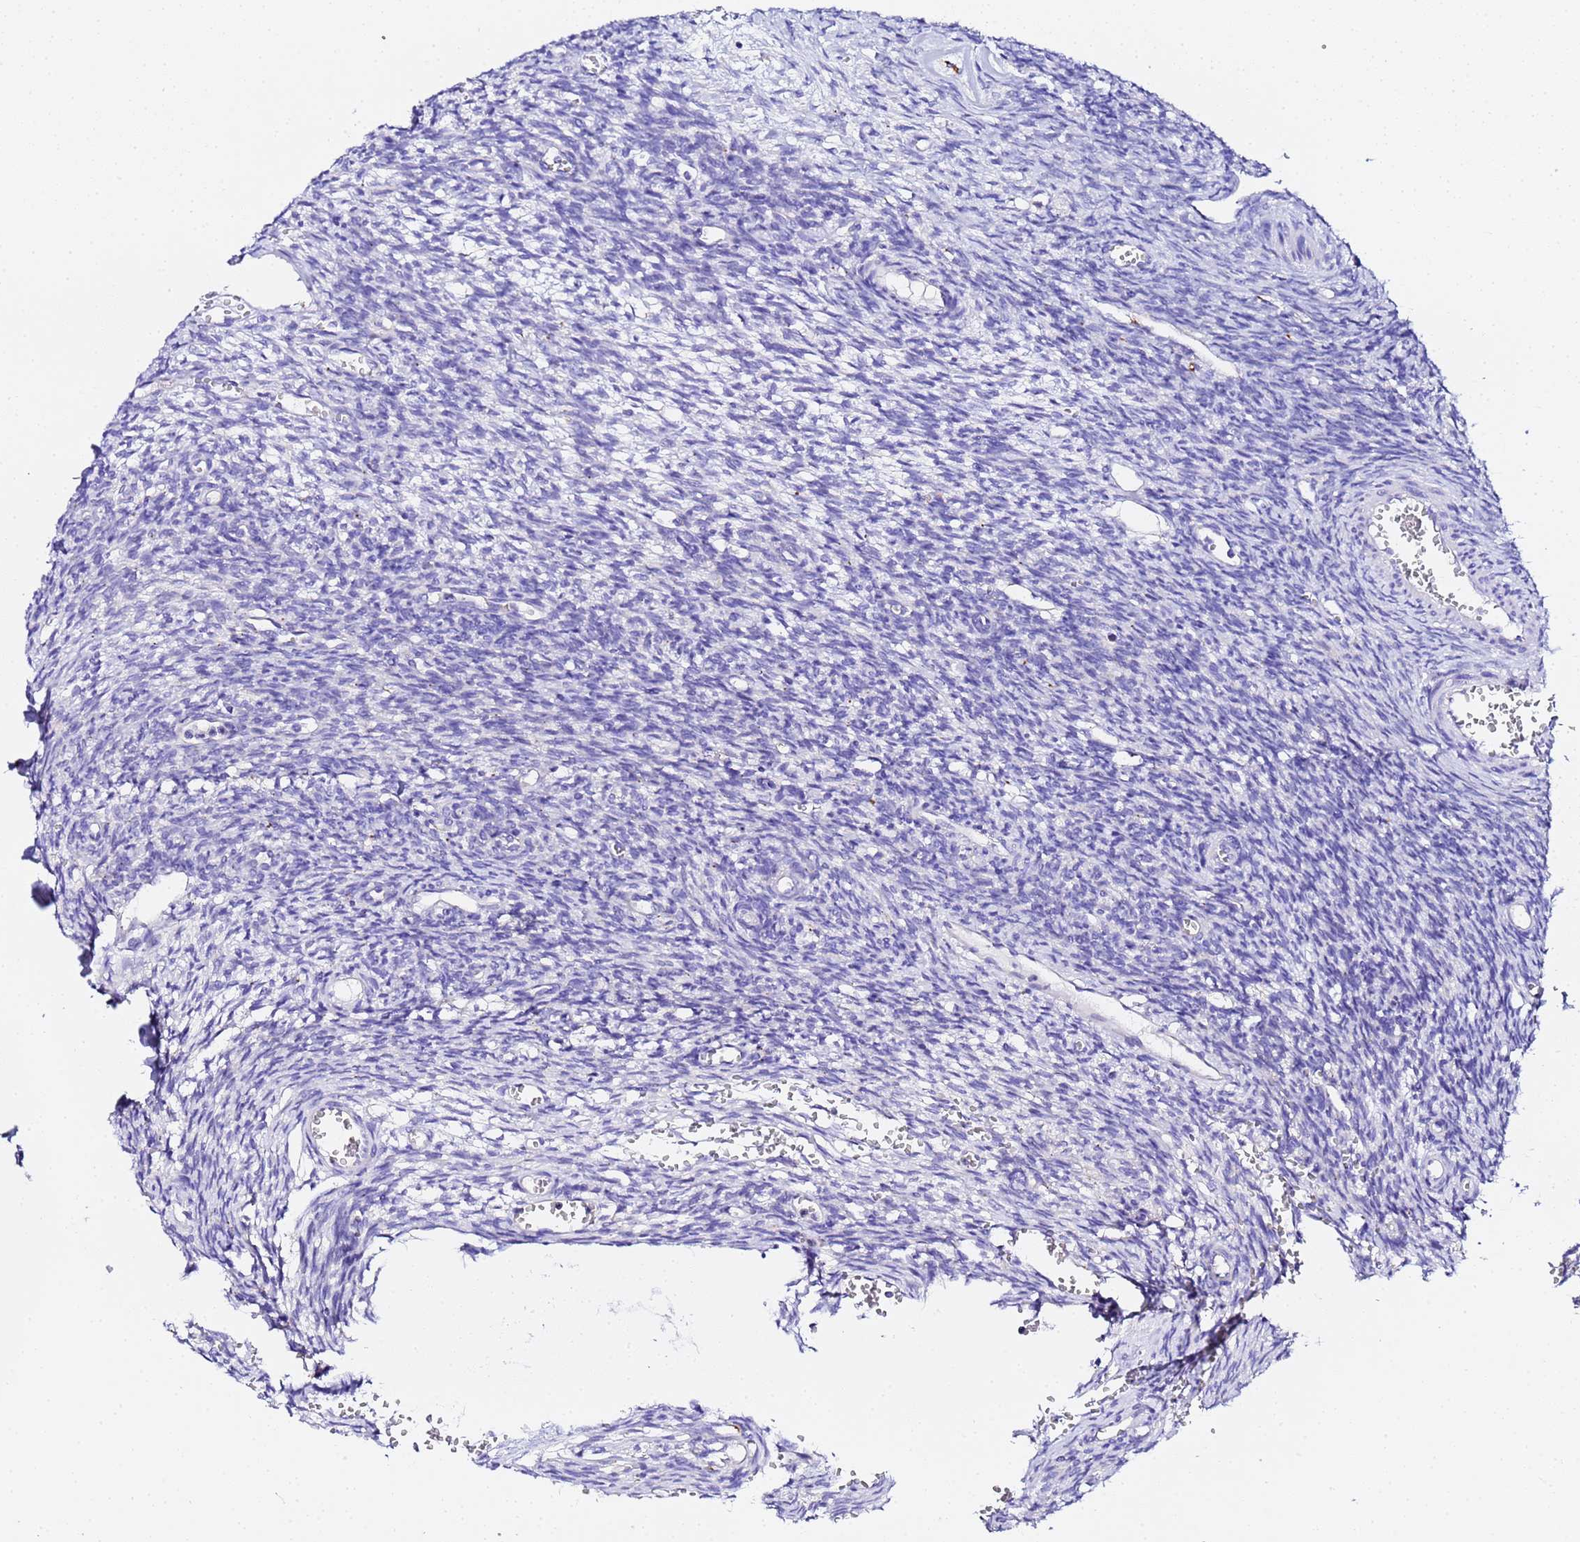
{"staining": {"intensity": "negative", "quantity": "none", "location": "none"}, "tissue": "ovary", "cell_type": "Ovarian stroma cells", "image_type": "normal", "snomed": [{"axis": "morphology", "description": "Normal tissue, NOS"}, {"axis": "topography", "description": "Ovary"}], "caption": "A histopathology image of ovary stained for a protein reveals no brown staining in ovarian stroma cells.", "gene": "VTI1B", "patient": {"sex": "female", "age": 39}}